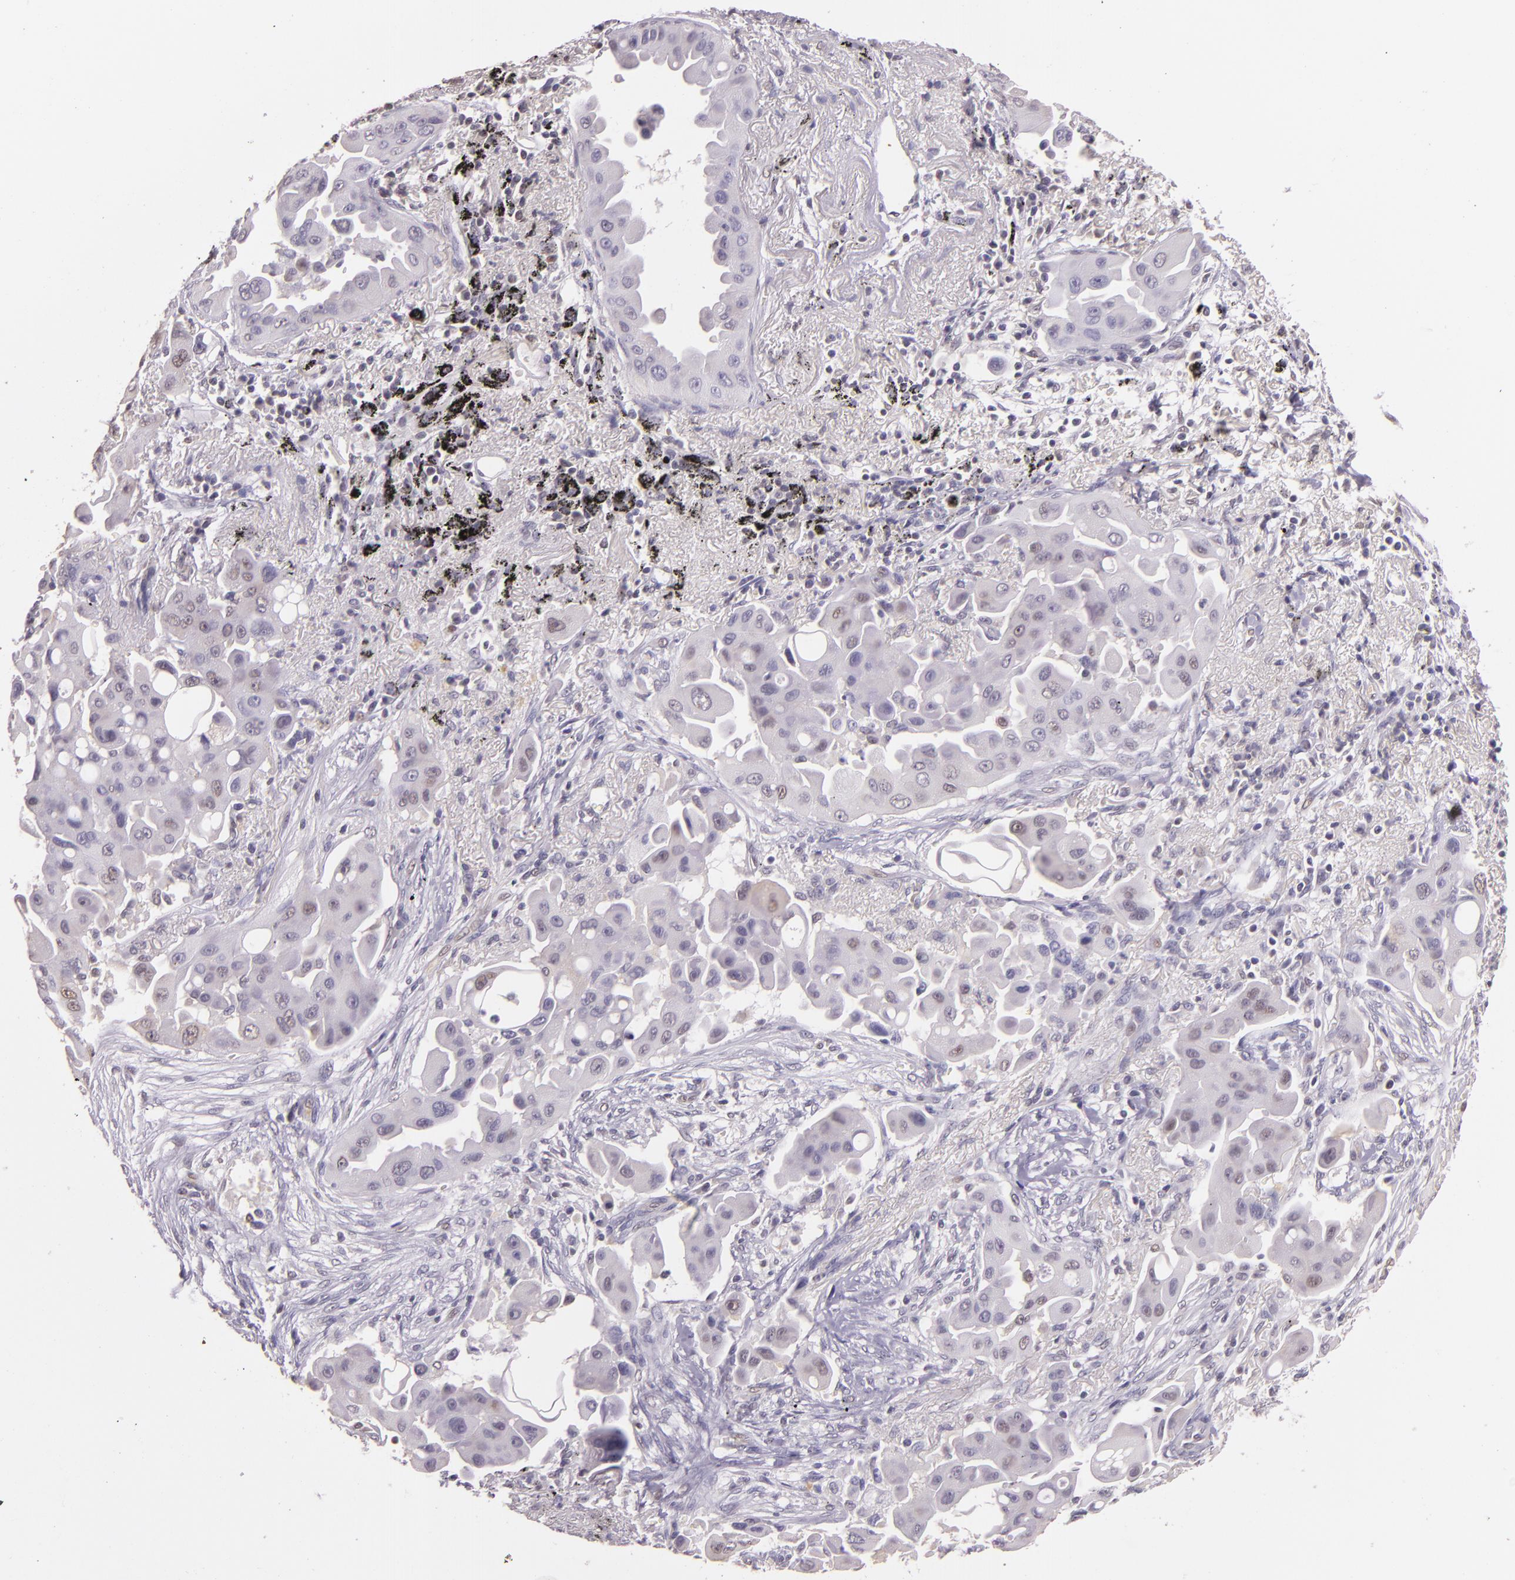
{"staining": {"intensity": "negative", "quantity": "none", "location": "none"}, "tissue": "lung cancer", "cell_type": "Tumor cells", "image_type": "cancer", "snomed": [{"axis": "morphology", "description": "Adenocarcinoma, NOS"}, {"axis": "topography", "description": "Lung"}], "caption": "Immunohistochemistry (IHC) of lung cancer demonstrates no positivity in tumor cells.", "gene": "HSPA8", "patient": {"sex": "male", "age": 68}}